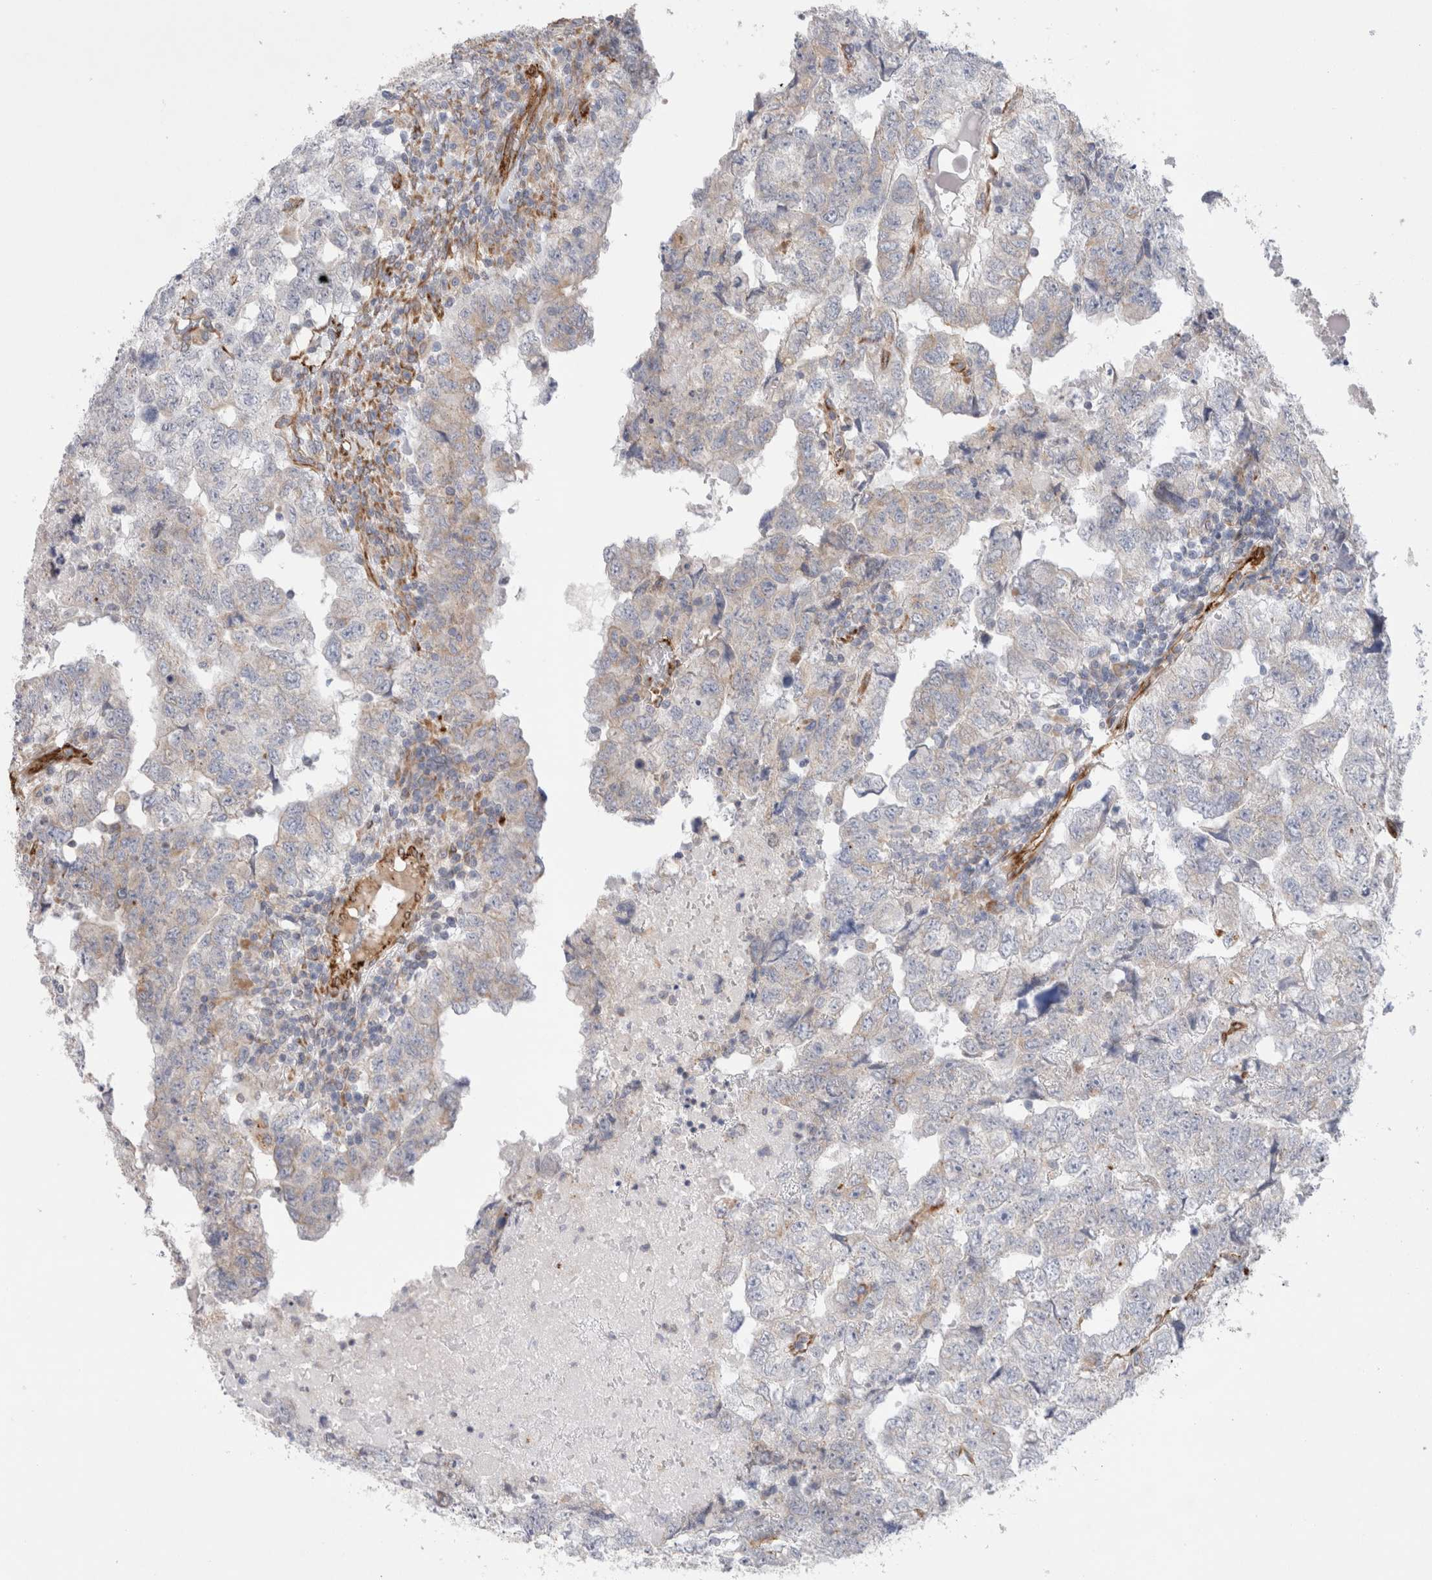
{"staining": {"intensity": "weak", "quantity": "<25%", "location": "cytoplasmic/membranous"}, "tissue": "testis cancer", "cell_type": "Tumor cells", "image_type": "cancer", "snomed": [{"axis": "morphology", "description": "Carcinoma, Embryonal, NOS"}, {"axis": "topography", "description": "Testis"}], "caption": "Micrograph shows no significant protein positivity in tumor cells of embryonal carcinoma (testis).", "gene": "CNPY4", "patient": {"sex": "male", "age": 36}}